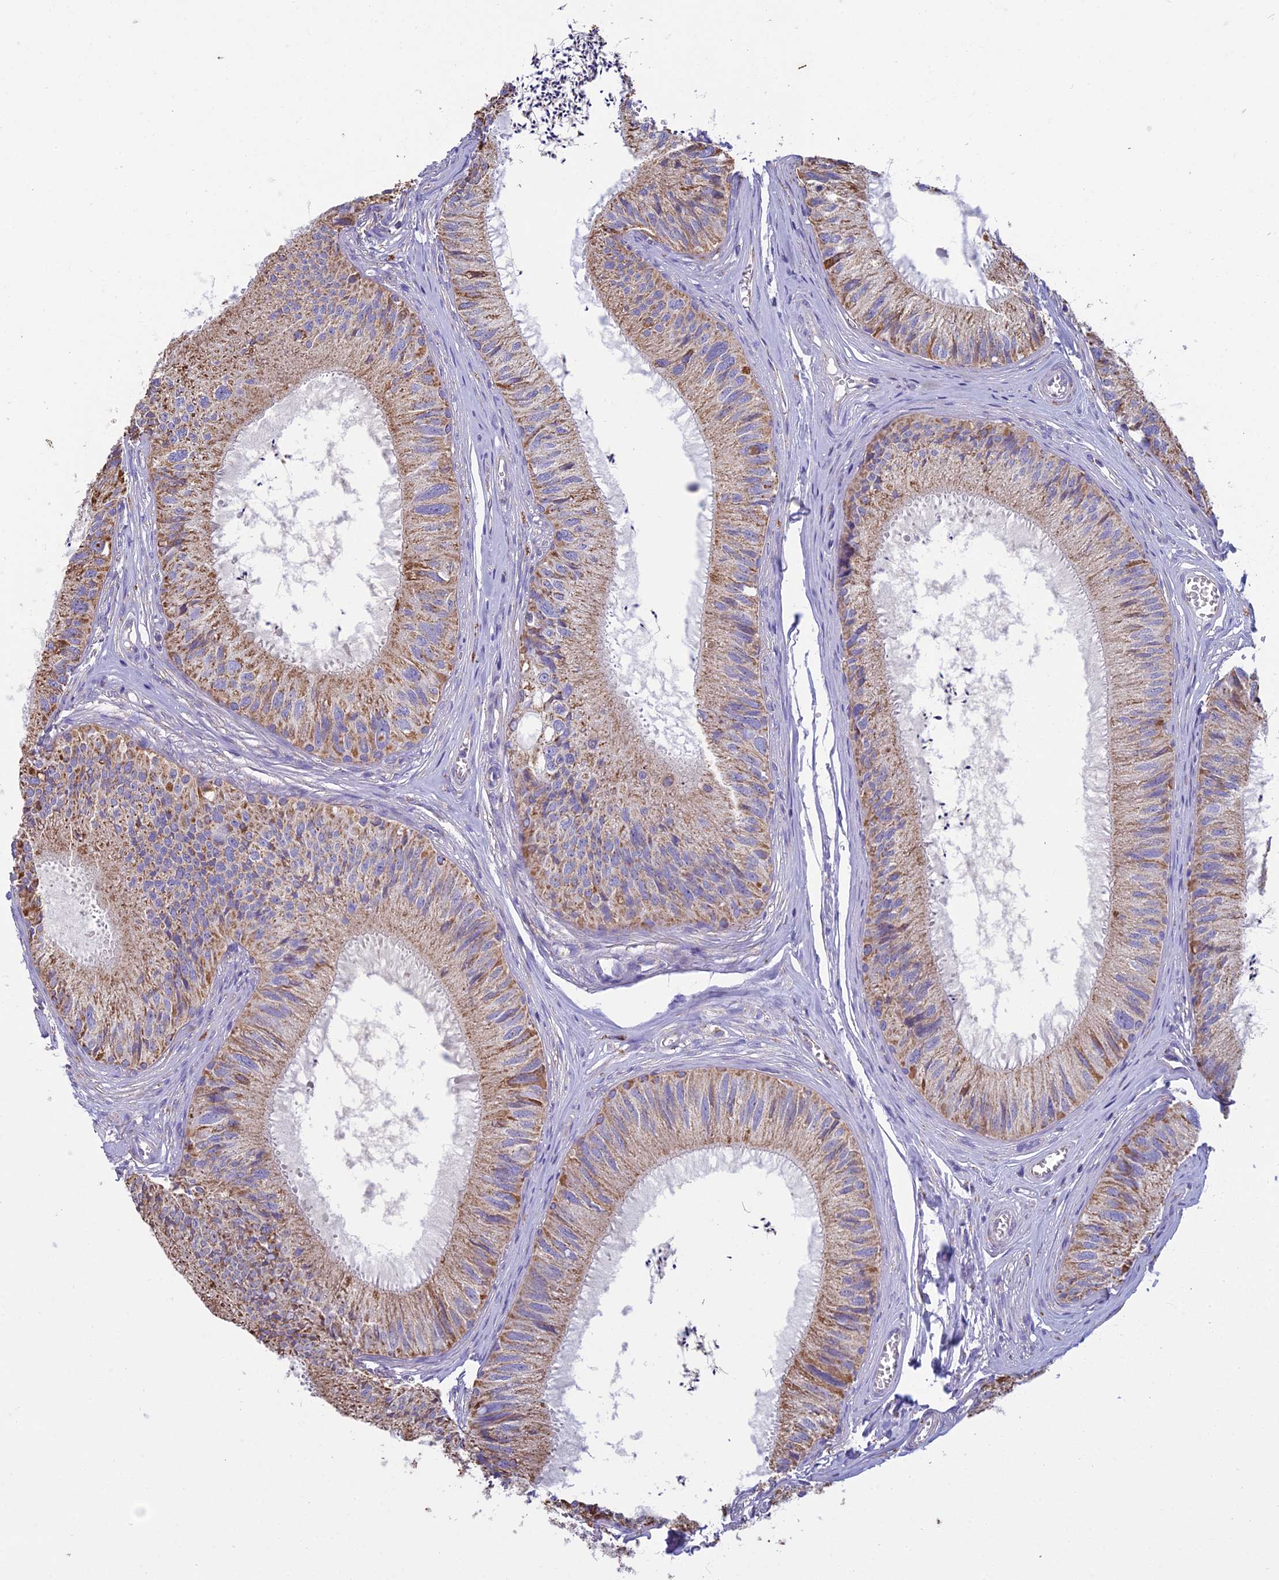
{"staining": {"intensity": "moderate", "quantity": ">75%", "location": "cytoplasmic/membranous"}, "tissue": "epididymis", "cell_type": "Glandular cells", "image_type": "normal", "snomed": [{"axis": "morphology", "description": "Normal tissue, NOS"}, {"axis": "topography", "description": "Epididymis"}], "caption": "Immunohistochemical staining of normal epididymis shows moderate cytoplasmic/membranous protein positivity in approximately >75% of glandular cells. Nuclei are stained in blue.", "gene": "OR2W3", "patient": {"sex": "male", "age": 79}}